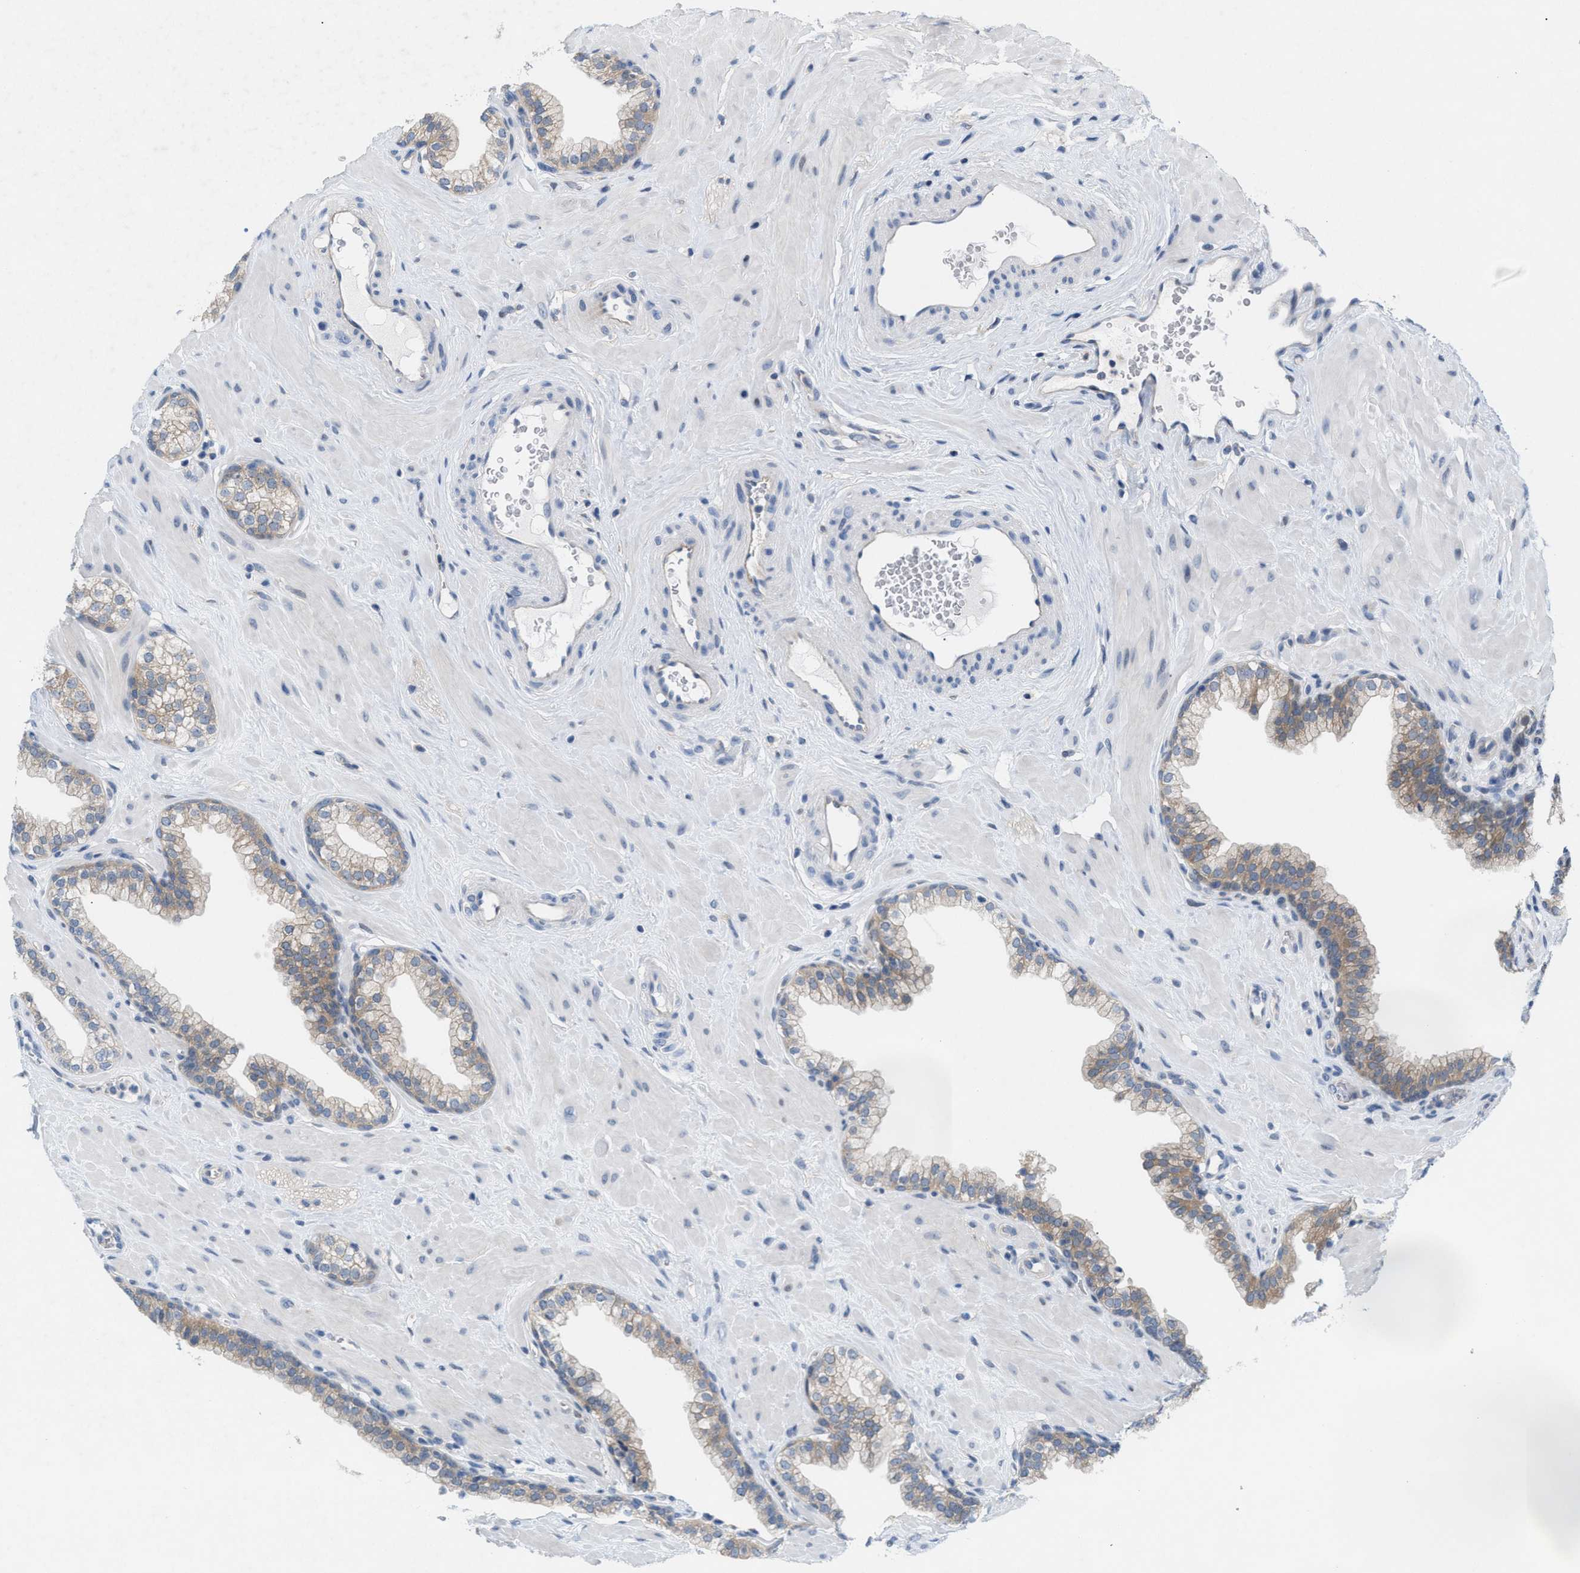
{"staining": {"intensity": "moderate", "quantity": "<25%", "location": "cytoplasmic/membranous"}, "tissue": "prostate", "cell_type": "Glandular cells", "image_type": "normal", "snomed": [{"axis": "morphology", "description": "Normal tissue, NOS"}, {"axis": "morphology", "description": "Urothelial carcinoma, Low grade"}, {"axis": "topography", "description": "Urinary bladder"}, {"axis": "topography", "description": "Prostate"}], "caption": "Protein analysis of benign prostate shows moderate cytoplasmic/membranous staining in about <25% of glandular cells.", "gene": "WIPI2", "patient": {"sex": "male", "age": 60}}